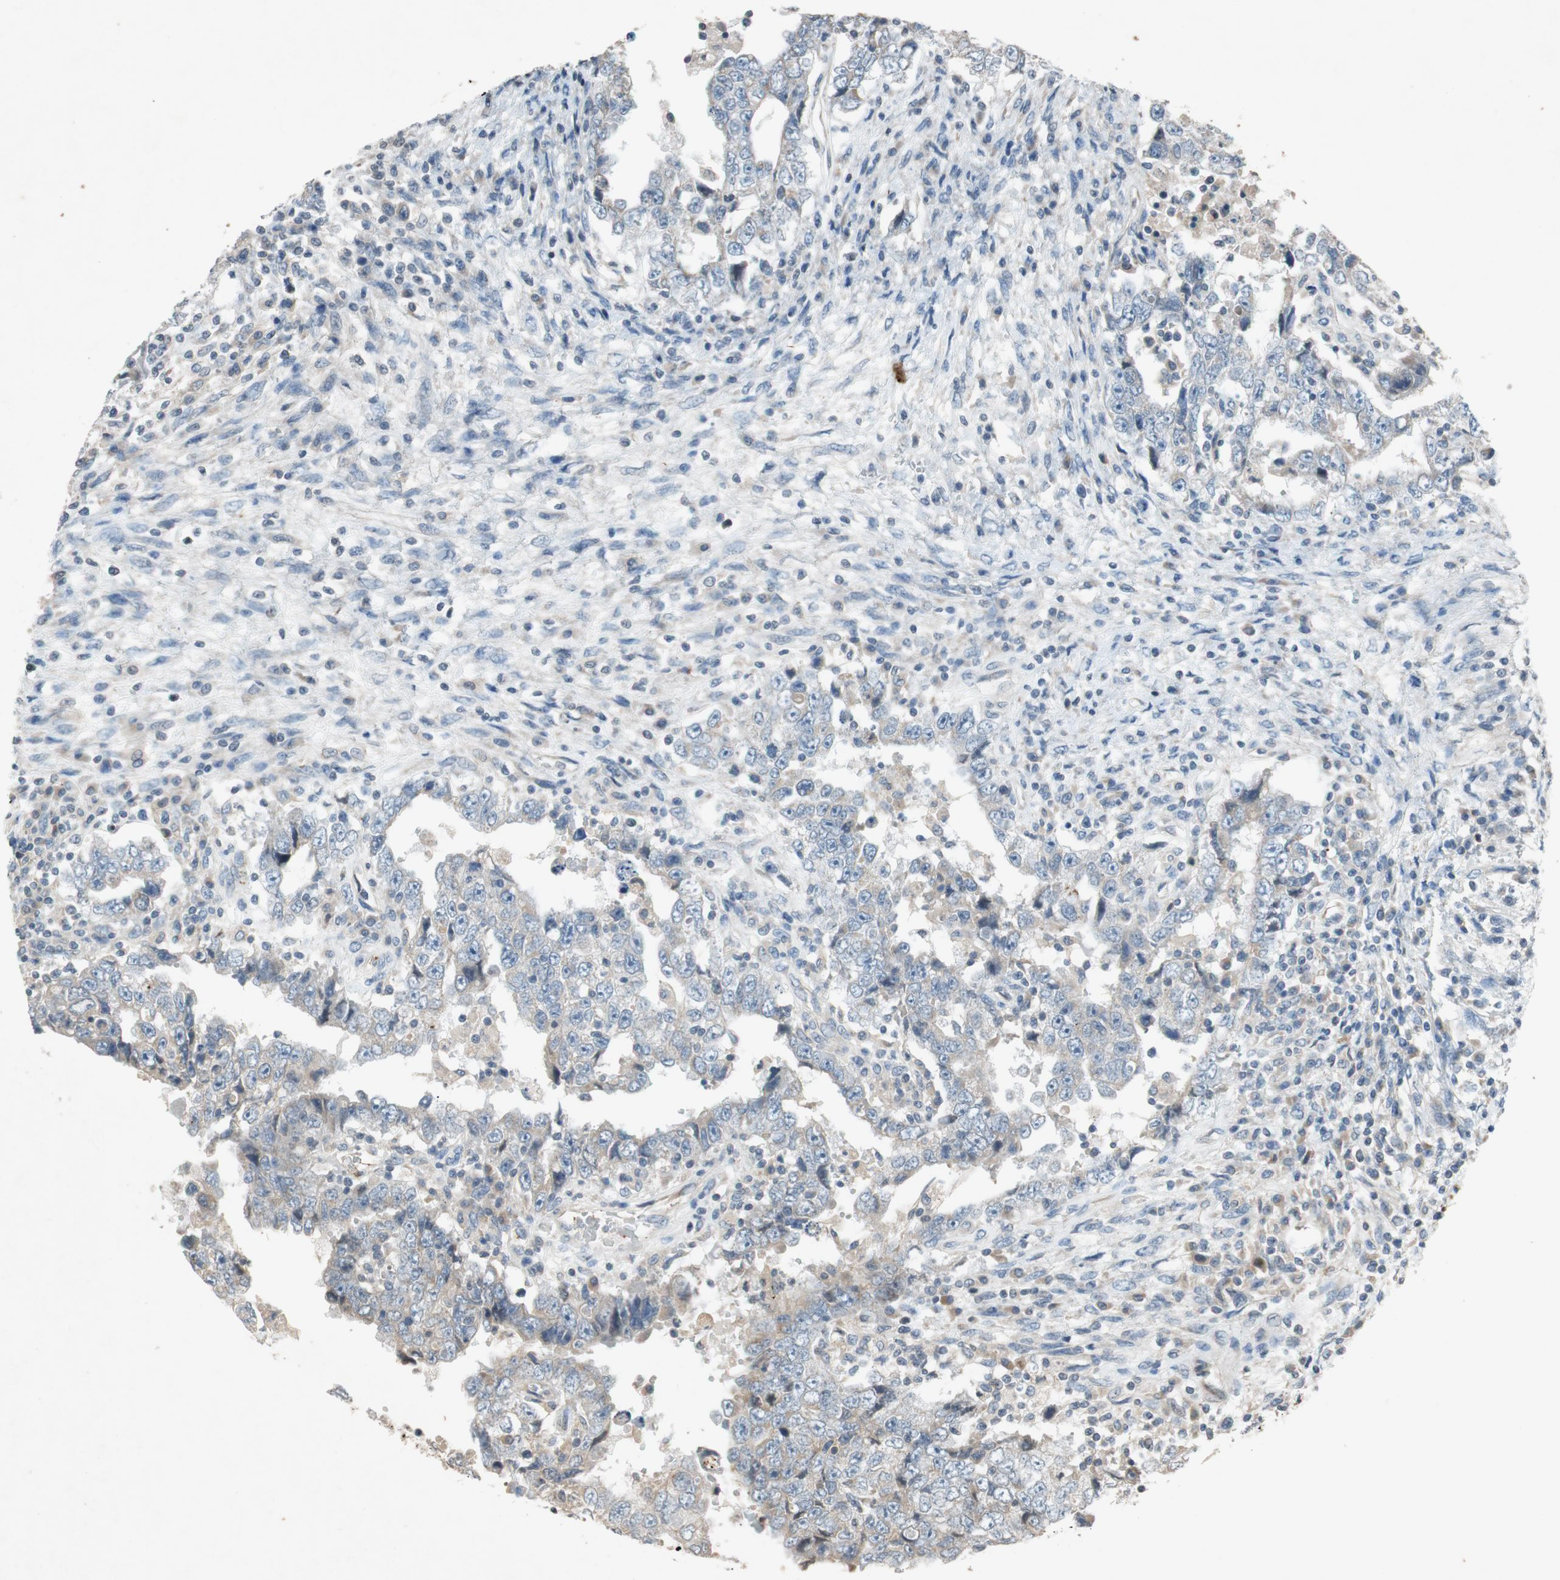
{"staining": {"intensity": "moderate", "quantity": ">75%", "location": "cytoplasmic/membranous"}, "tissue": "testis cancer", "cell_type": "Tumor cells", "image_type": "cancer", "snomed": [{"axis": "morphology", "description": "Carcinoma, Embryonal, NOS"}, {"axis": "topography", "description": "Testis"}], "caption": "Protein staining of testis cancer (embryonal carcinoma) tissue displays moderate cytoplasmic/membranous expression in approximately >75% of tumor cells. (brown staining indicates protein expression, while blue staining denotes nuclei).", "gene": "ATP2C1", "patient": {"sex": "male", "age": 26}}